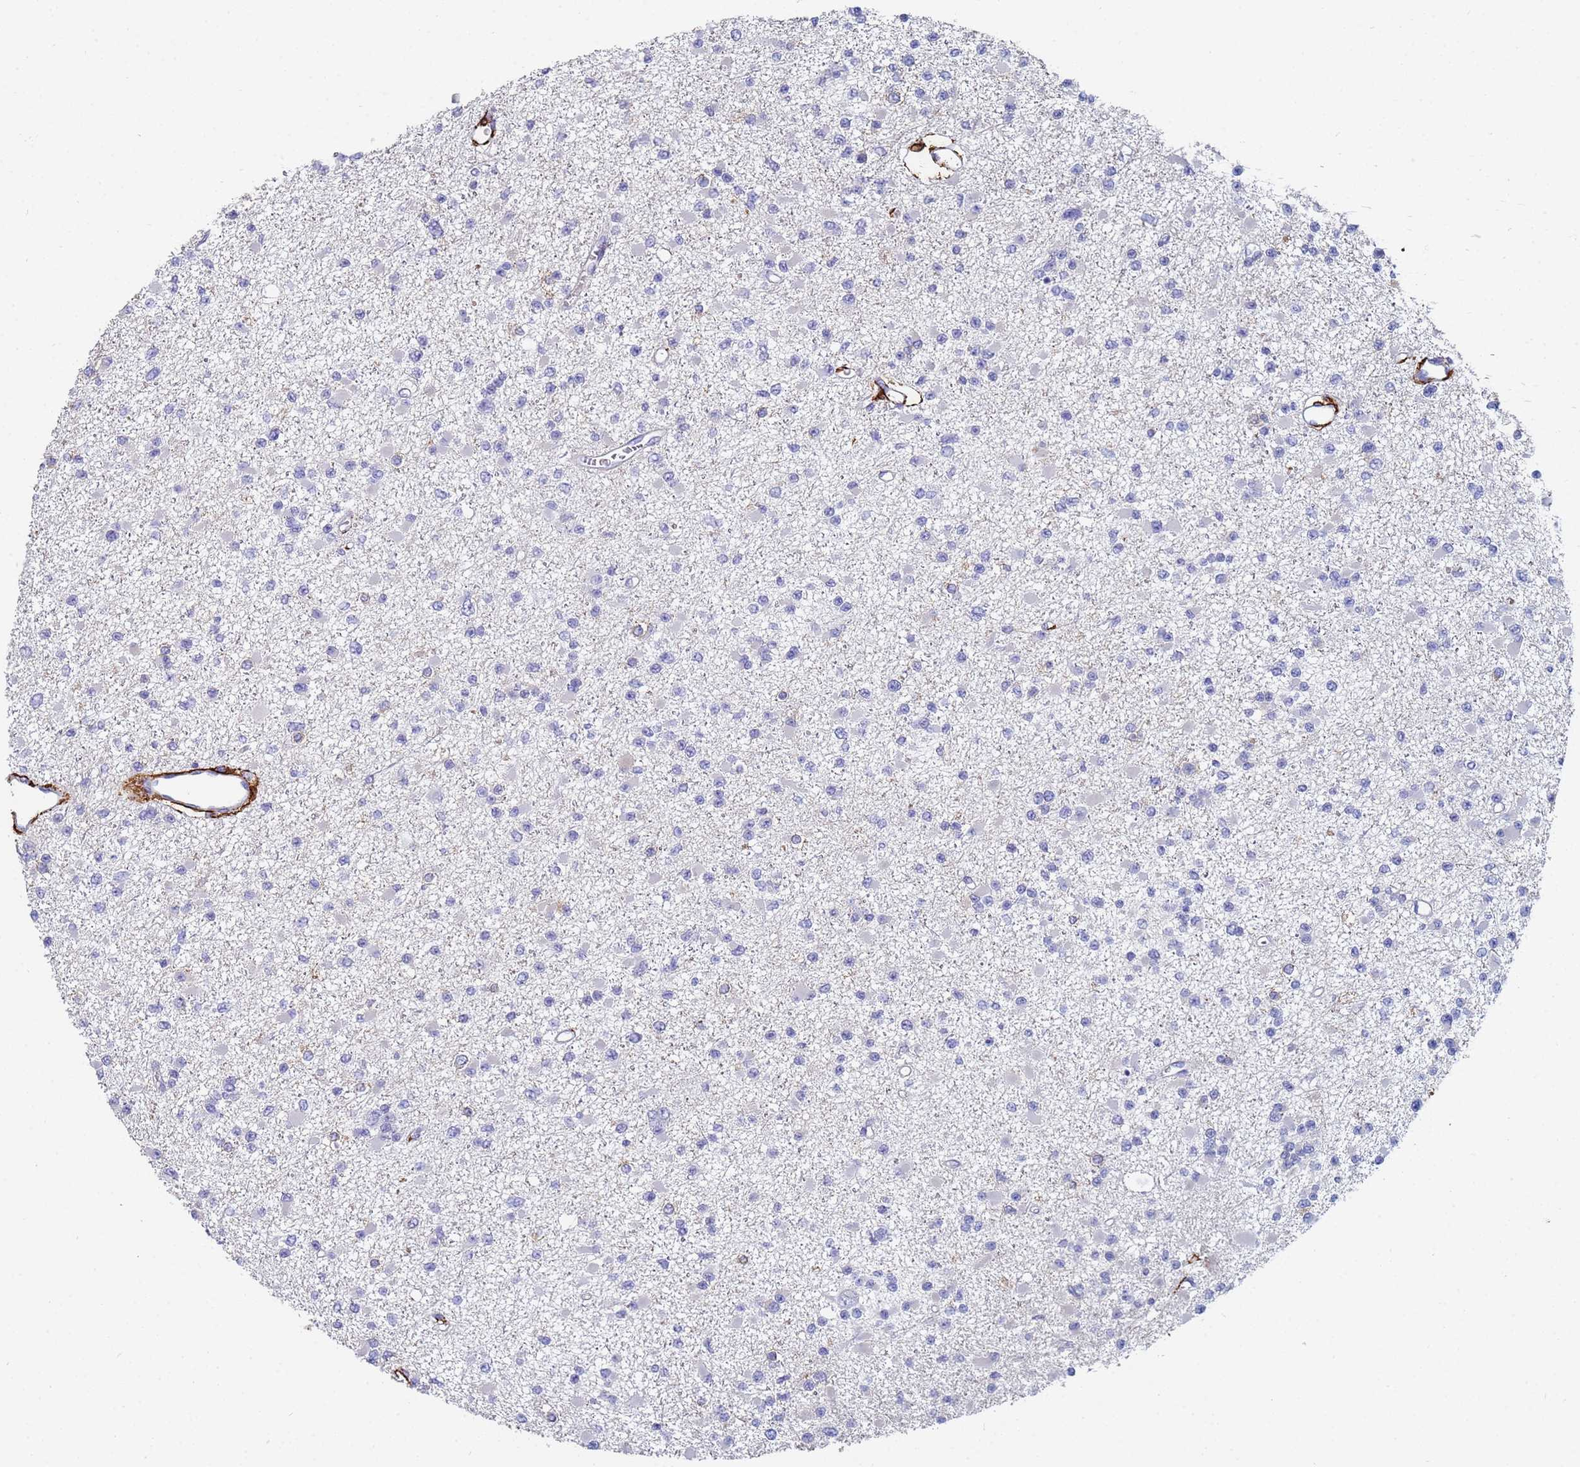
{"staining": {"intensity": "negative", "quantity": "none", "location": "none"}, "tissue": "glioma", "cell_type": "Tumor cells", "image_type": "cancer", "snomed": [{"axis": "morphology", "description": "Glioma, malignant, Low grade"}, {"axis": "topography", "description": "Brain"}], "caption": "DAB immunohistochemical staining of malignant glioma (low-grade) displays no significant staining in tumor cells.", "gene": "ABCA8", "patient": {"sex": "female", "age": 22}}